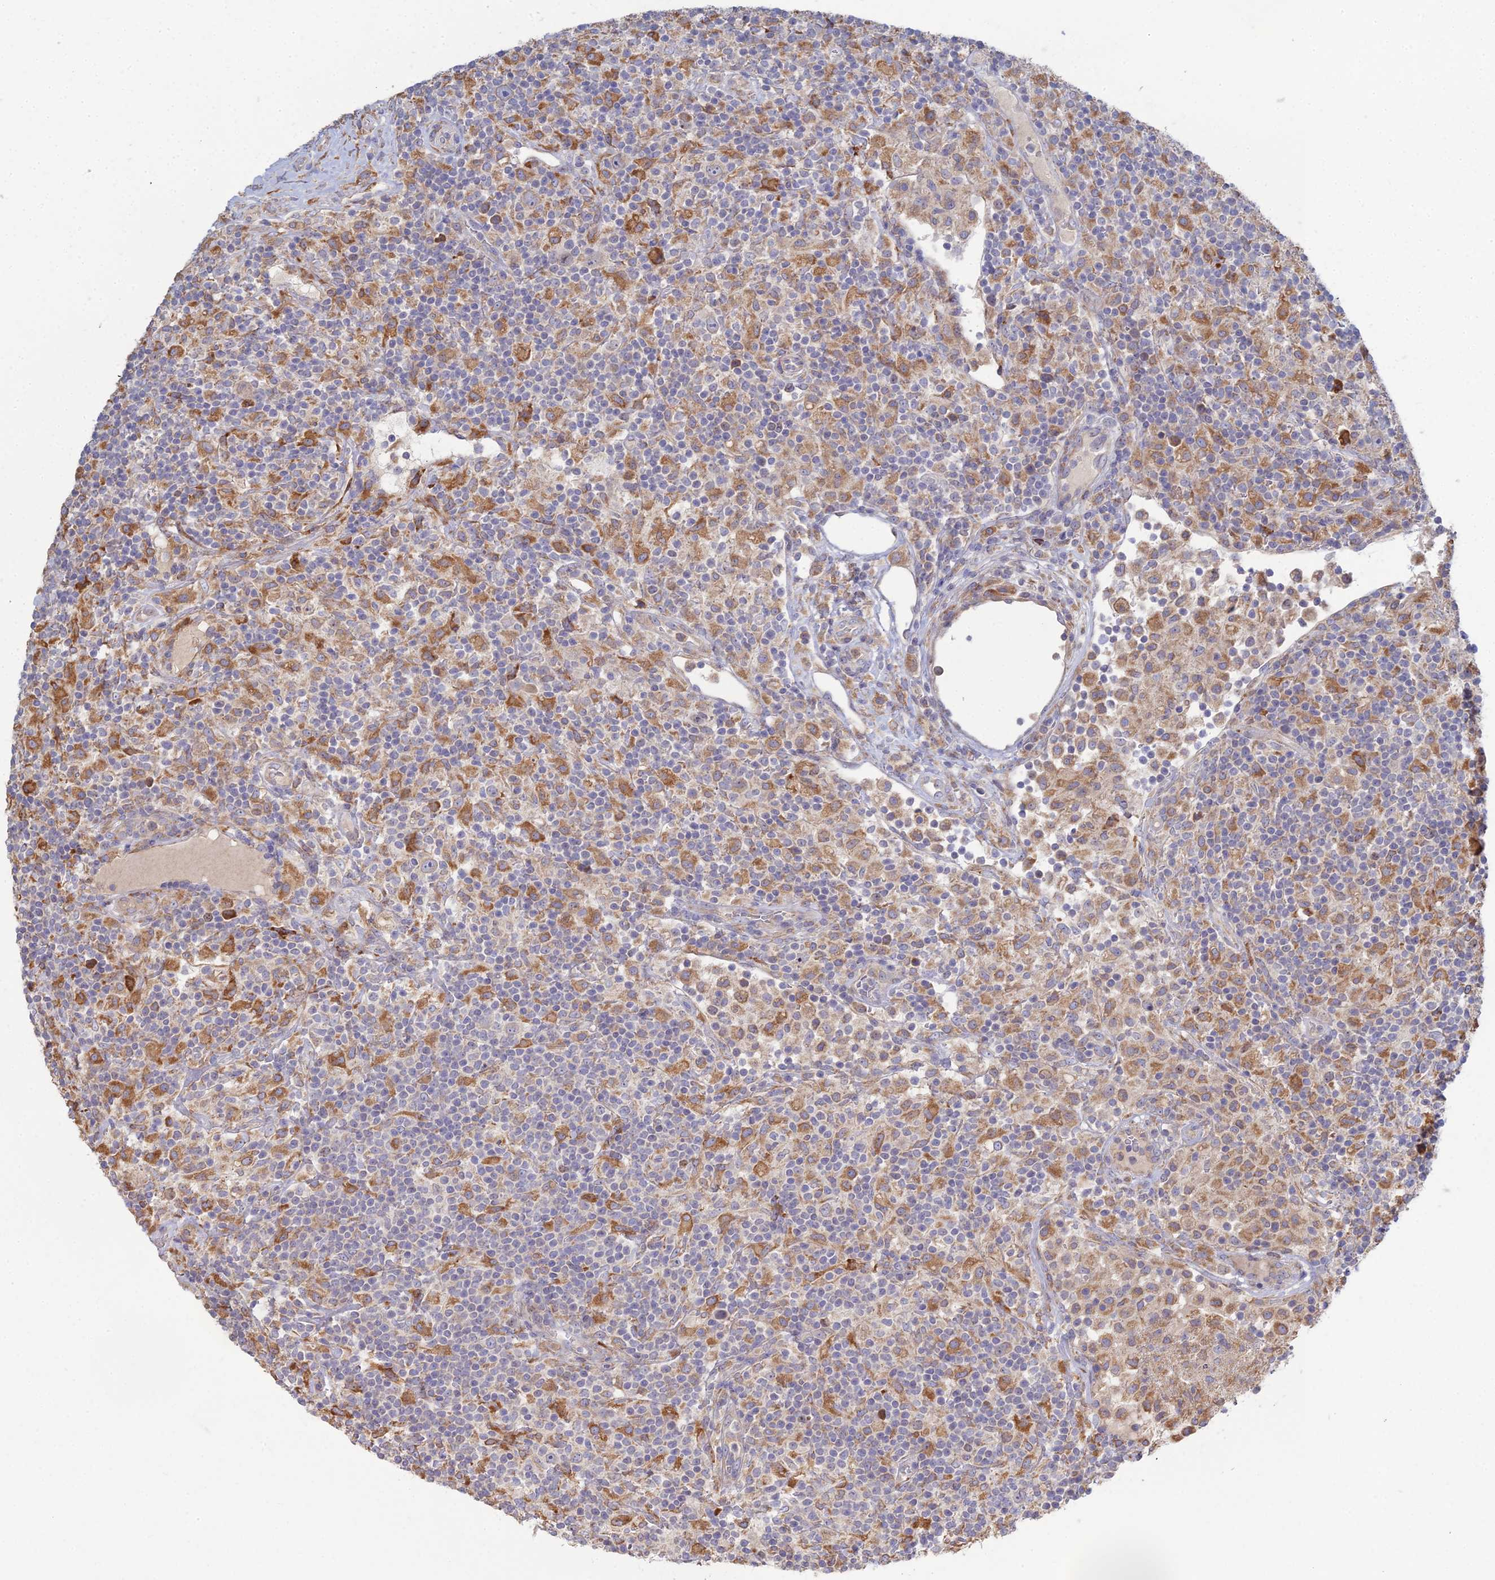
{"staining": {"intensity": "weak", "quantity": ">75%", "location": "cytoplasmic/membranous"}, "tissue": "lymphoma", "cell_type": "Tumor cells", "image_type": "cancer", "snomed": [{"axis": "morphology", "description": "Hodgkin's disease, NOS"}, {"axis": "topography", "description": "Lymph node"}], "caption": "Tumor cells exhibit low levels of weak cytoplasmic/membranous positivity in approximately >75% of cells in Hodgkin's disease. Nuclei are stained in blue.", "gene": "TRAPPC6A", "patient": {"sex": "male", "age": 70}}